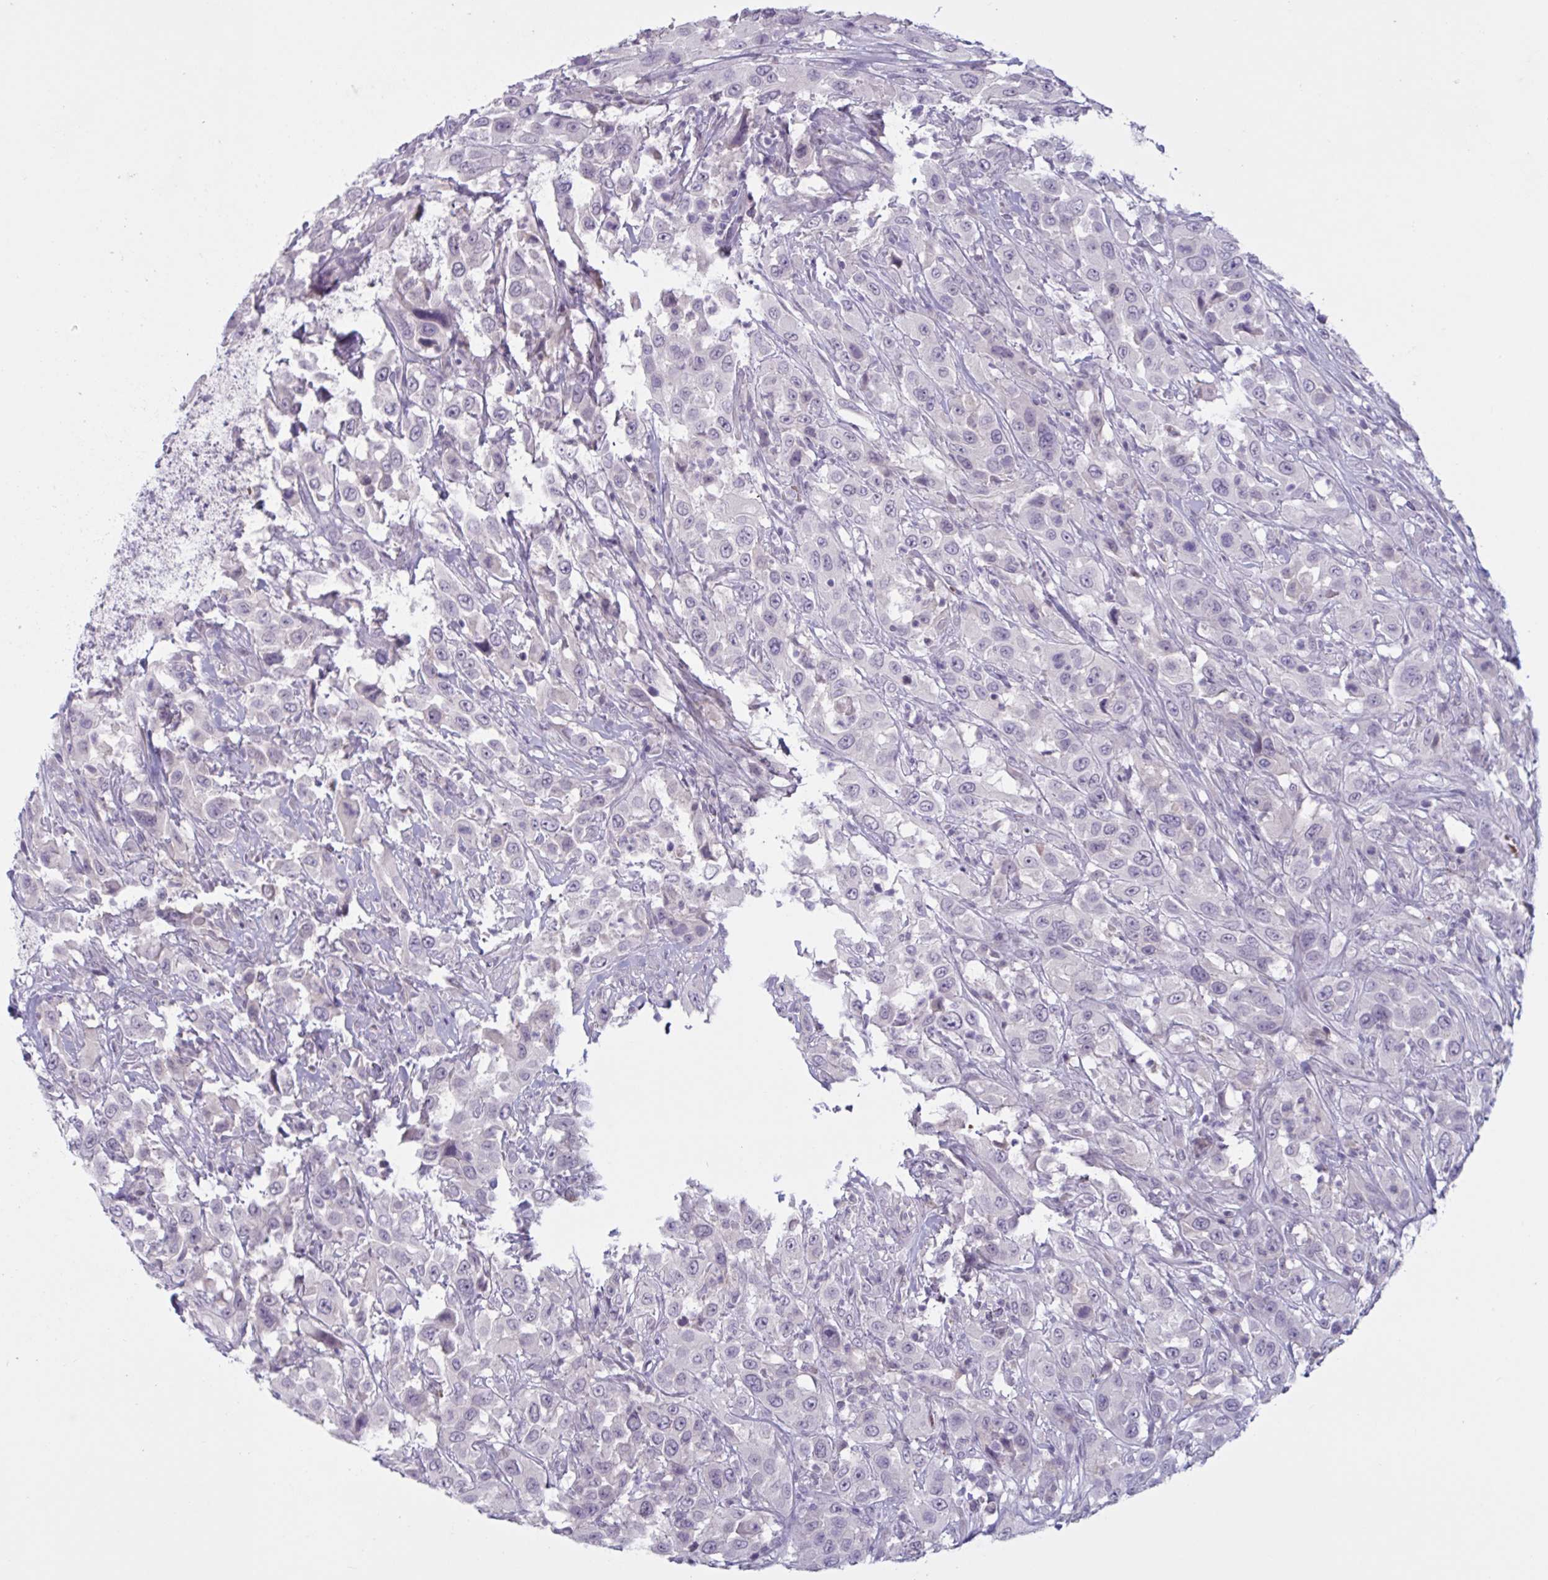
{"staining": {"intensity": "negative", "quantity": "none", "location": "none"}, "tissue": "urothelial cancer", "cell_type": "Tumor cells", "image_type": "cancer", "snomed": [{"axis": "morphology", "description": "Urothelial carcinoma, High grade"}, {"axis": "topography", "description": "Urinary bladder"}], "caption": "Human urothelial cancer stained for a protein using immunohistochemistry shows no staining in tumor cells.", "gene": "RFPL4B", "patient": {"sex": "male", "age": 61}}